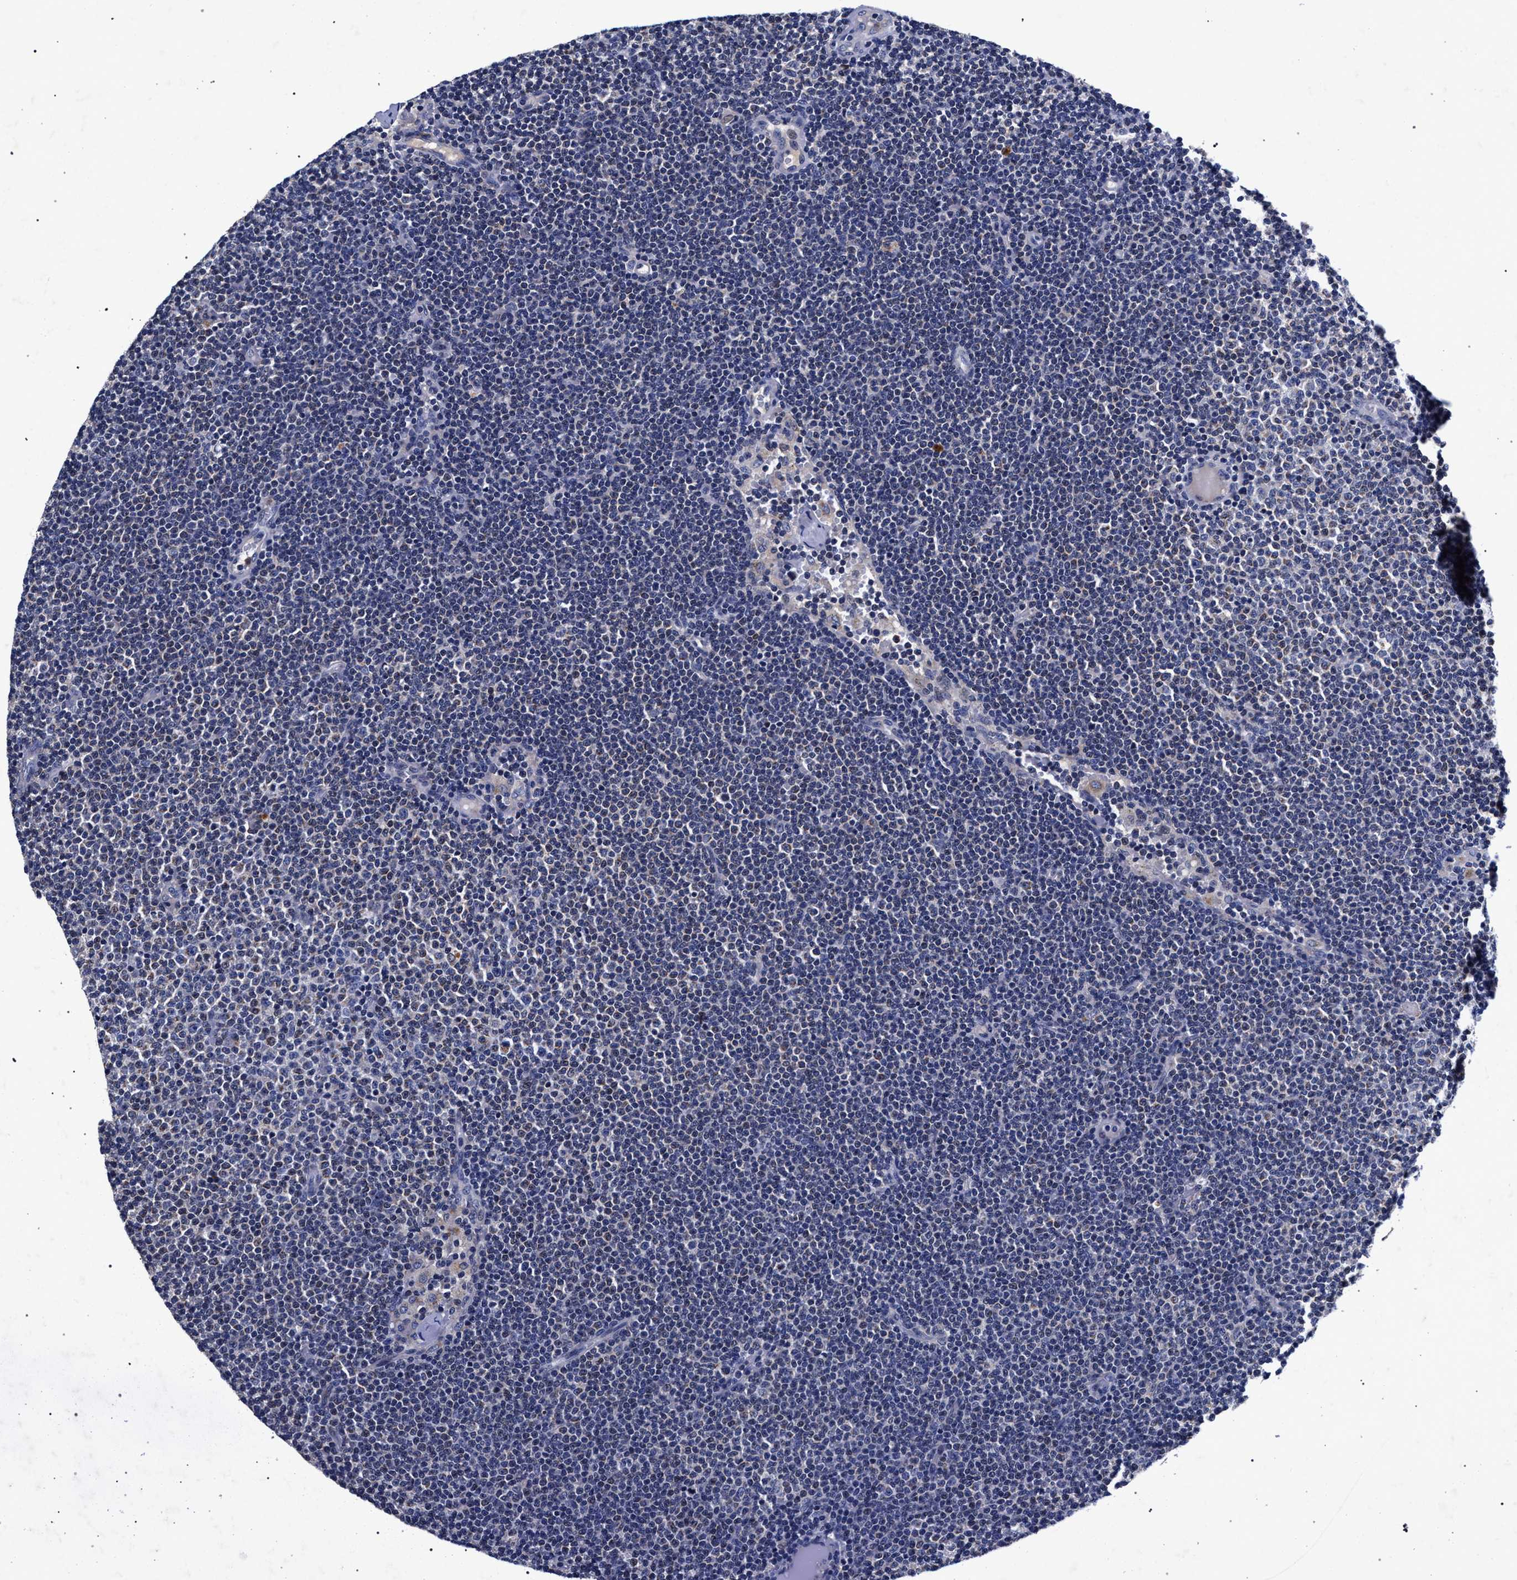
{"staining": {"intensity": "negative", "quantity": "none", "location": "none"}, "tissue": "lymphoma", "cell_type": "Tumor cells", "image_type": "cancer", "snomed": [{"axis": "morphology", "description": "Malignant lymphoma, non-Hodgkin's type, Low grade"}, {"axis": "topography", "description": "Lymph node"}], "caption": "Tumor cells show no significant staining in lymphoma.", "gene": "HSD17B14", "patient": {"sex": "female", "age": 53}}